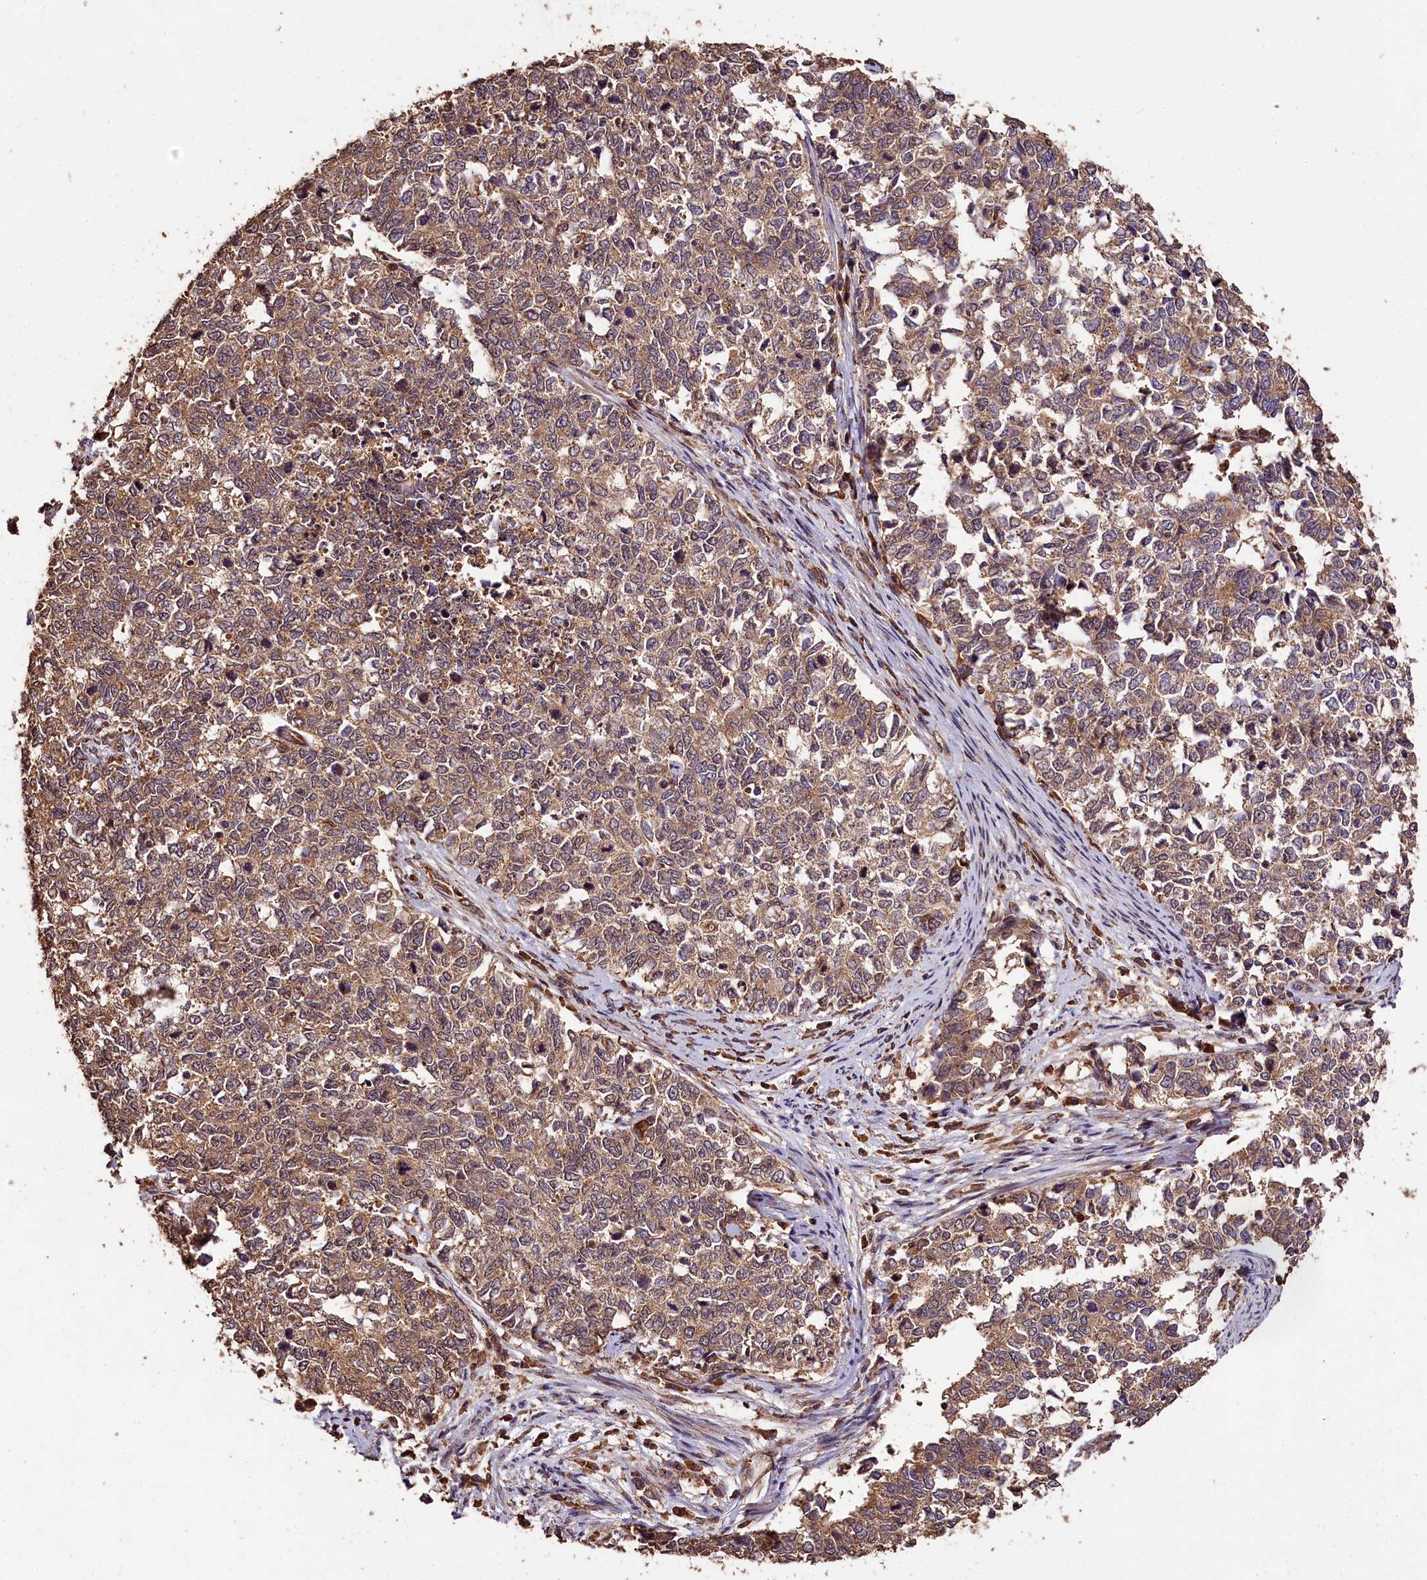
{"staining": {"intensity": "moderate", "quantity": ">75%", "location": "cytoplasmic/membranous"}, "tissue": "cervical cancer", "cell_type": "Tumor cells", "image_type": "cancer", "snomed": [{"axis": "morphology", "description": "Squamous cell carcinoma, NOS"}, {"axis": "topography", "description": "Cervix"}], "caption": "Protein expression by immunohistochemistry (IHC) exhibits moderate cytoplasmic/membranous positivity in approximately >75% of tumor cells in squamous cell carcinoma (cervical). (Brightfield microscopy of DAB IHC at high magnification).", "gene": "KPTN", "patient": {"sex": "female", "age": 63}}